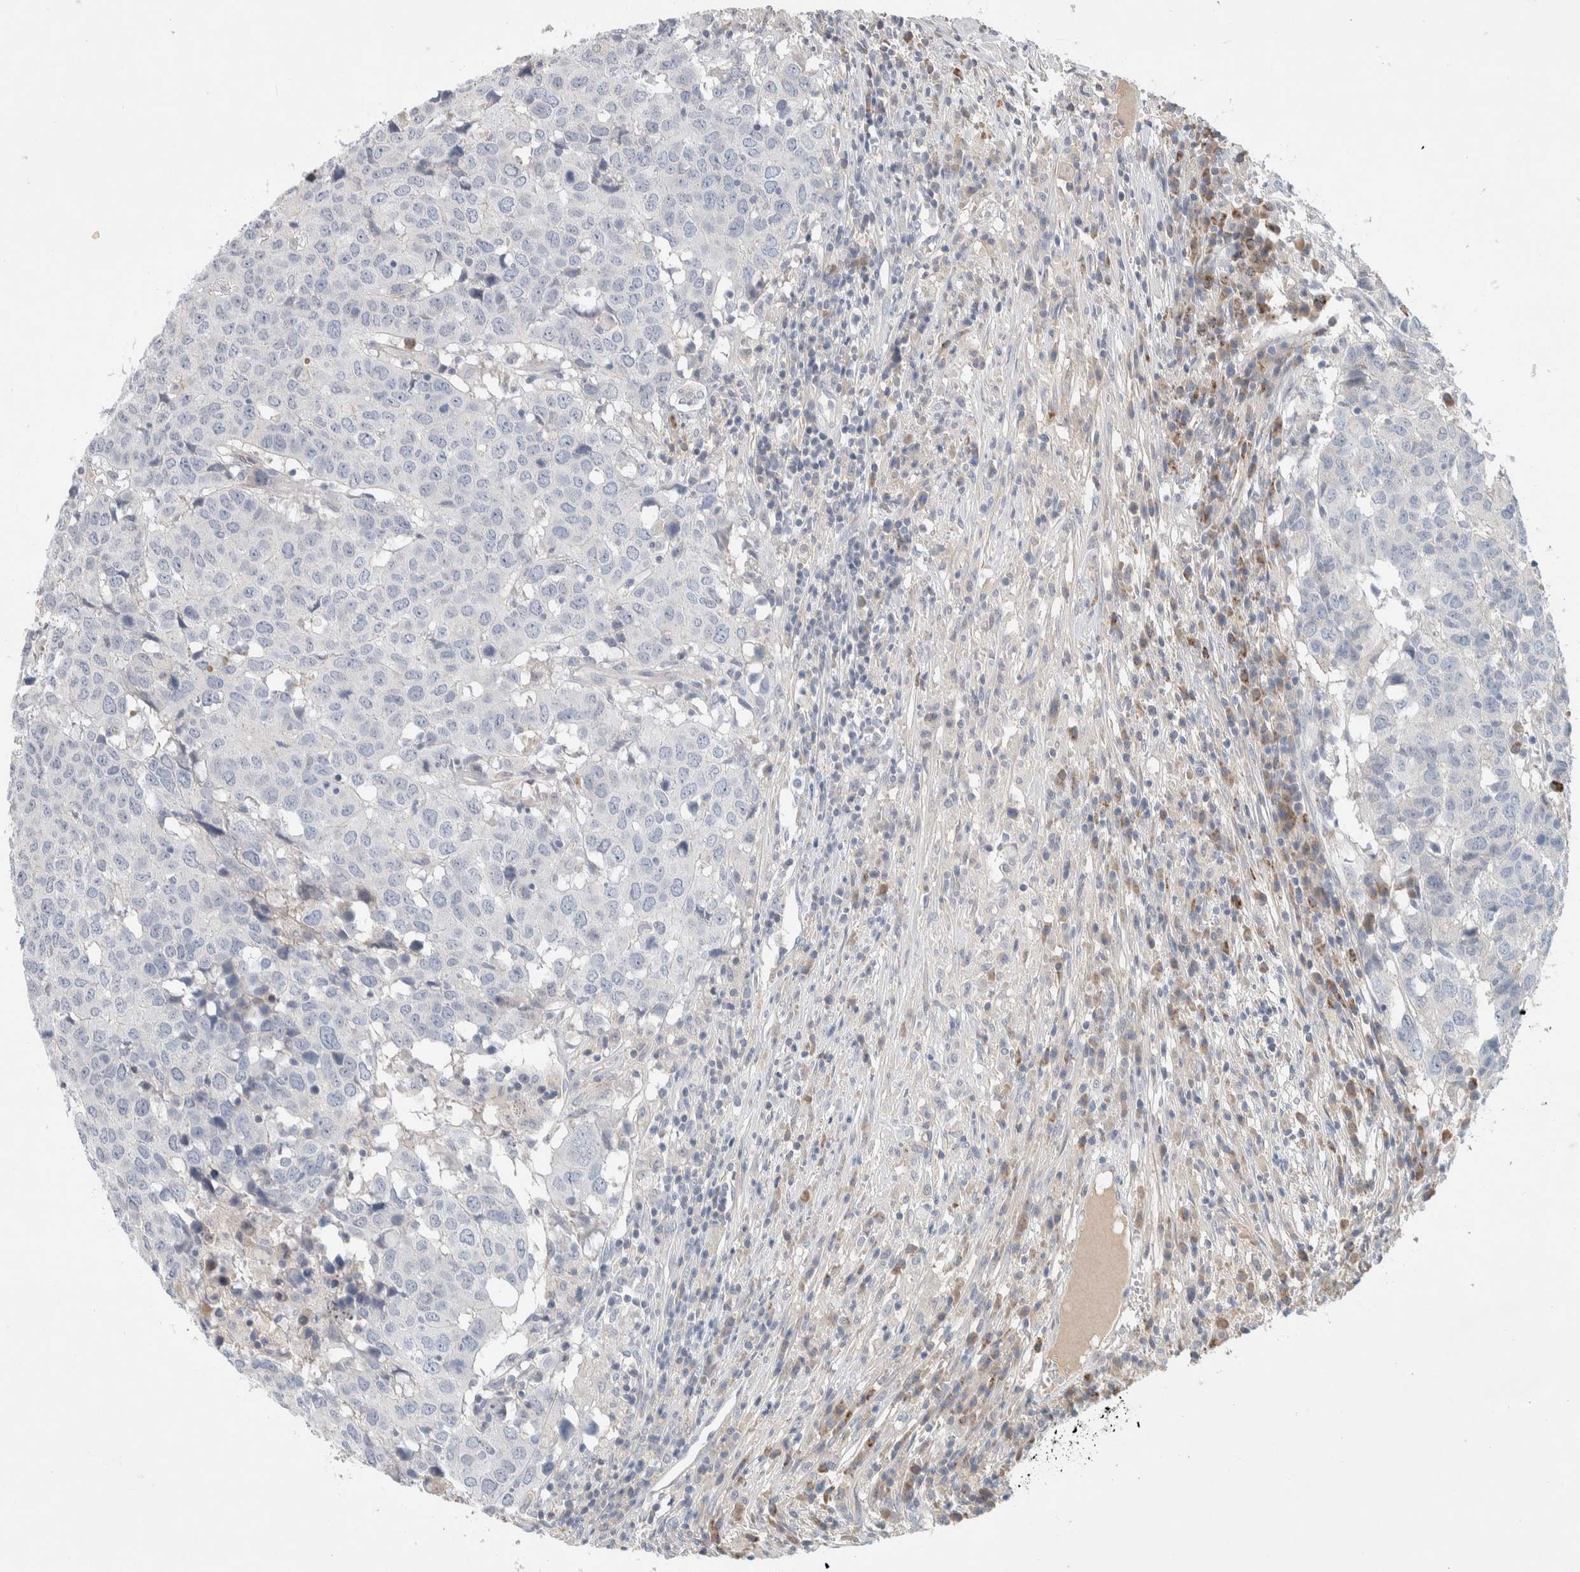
{"staining": {"intensity": "negative", "quantity": "none", "location": "none"}, "tissue": "head and neck cancer", "cell_type": "Tumor cells", "image_type": "cancer", "snomed": [{"axis": "morphology", "description": "Squamous cell carcinoma, NOS"}, {"axis": "topography", "description": "Head-Neck"}], "caption": "The immunohistochemistry histopathology image has no significant staining in tumor cells of head and neck cancer (squamous cell carcinoma) tissue.", "gene": "DEPTOR", "patient": {"sex": "male", "age": 66}}